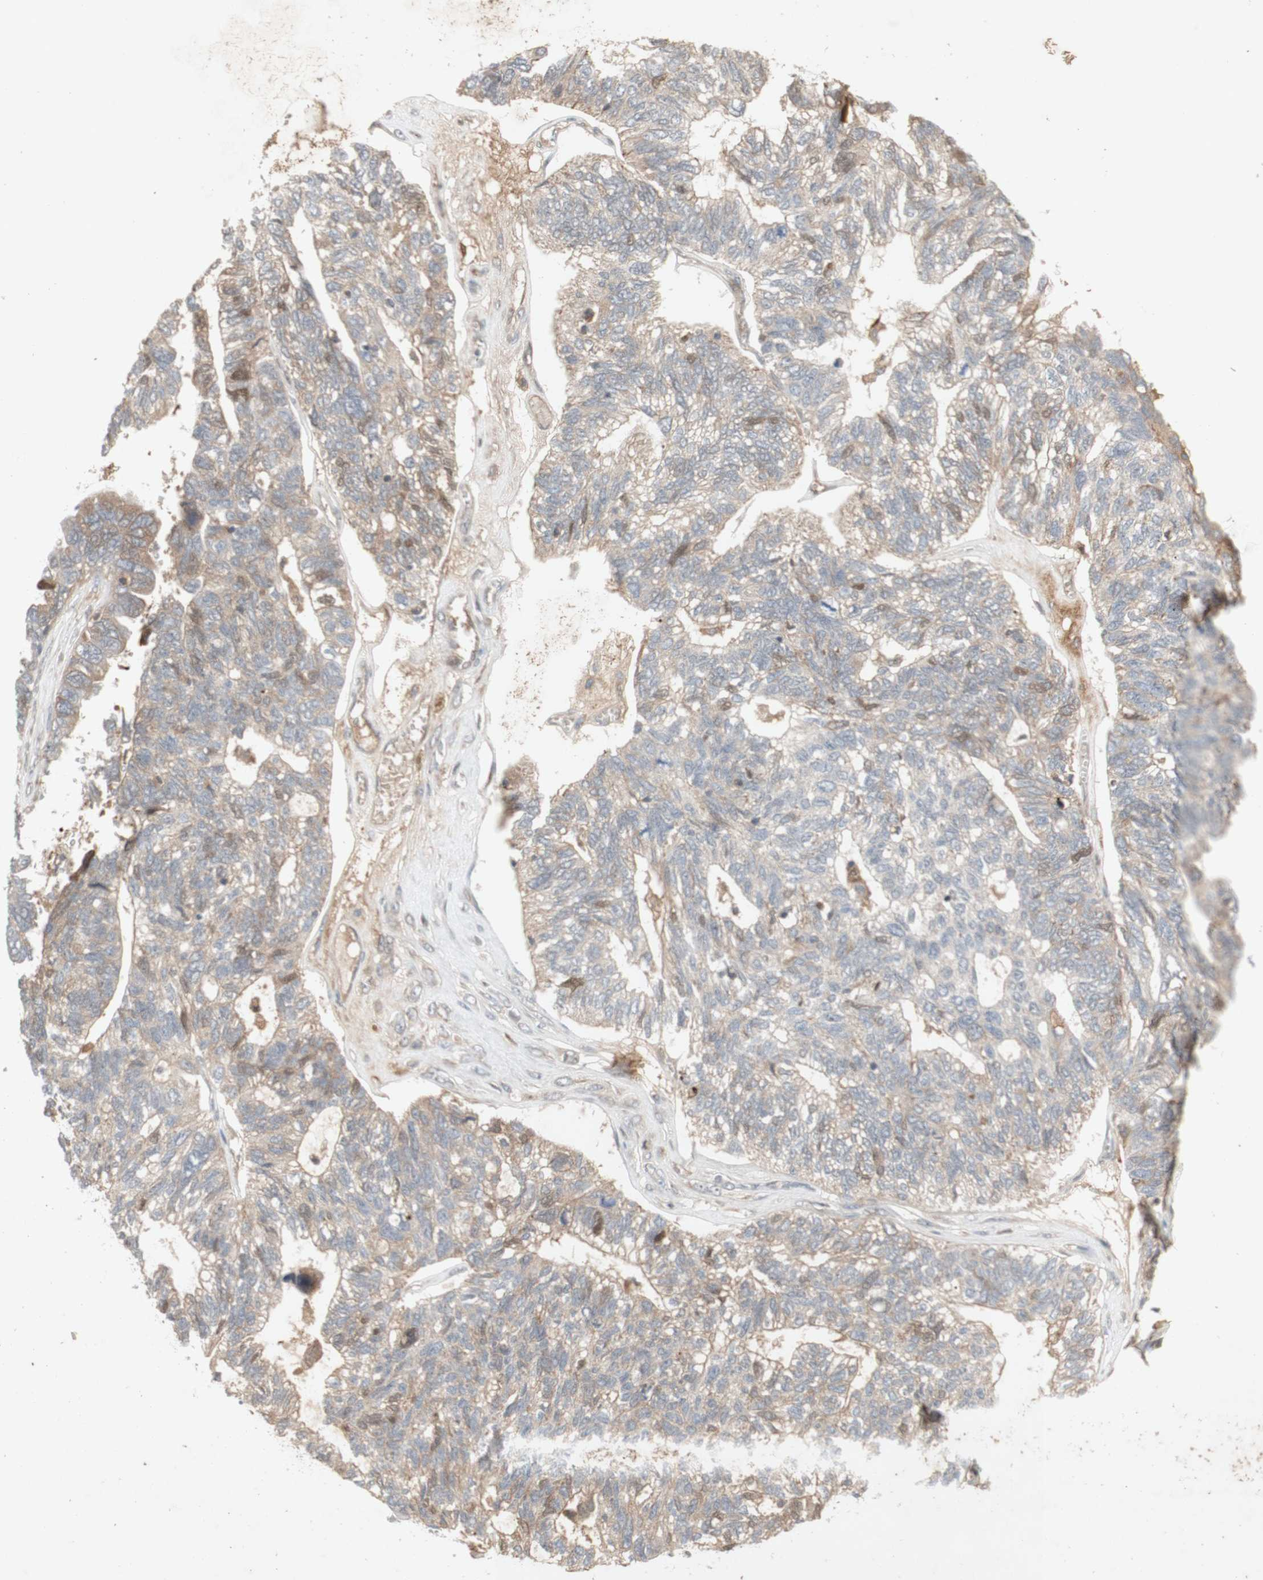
{"staining": {"intensity": "weak", "quantity": "<25%", "location": "cytoplasmic/membranous"}, "tissue": "ovarian cancer", "cell_type": "Tumor cells", "image_type": "cancer", "snomed": [{"axis": "morphology", "description": "Cystadenocarcinoma, serous, NOS"}, {"axis": "topography", "description": "Ovary"}], "caption": "DAB immunohistochemical staining of human ovarian cancer (serous cystadenocarcinoma) reveals no significant positivity in tumor cells.", "gene": "NRG4", "patient": {"sex": "female", "age": 79}}